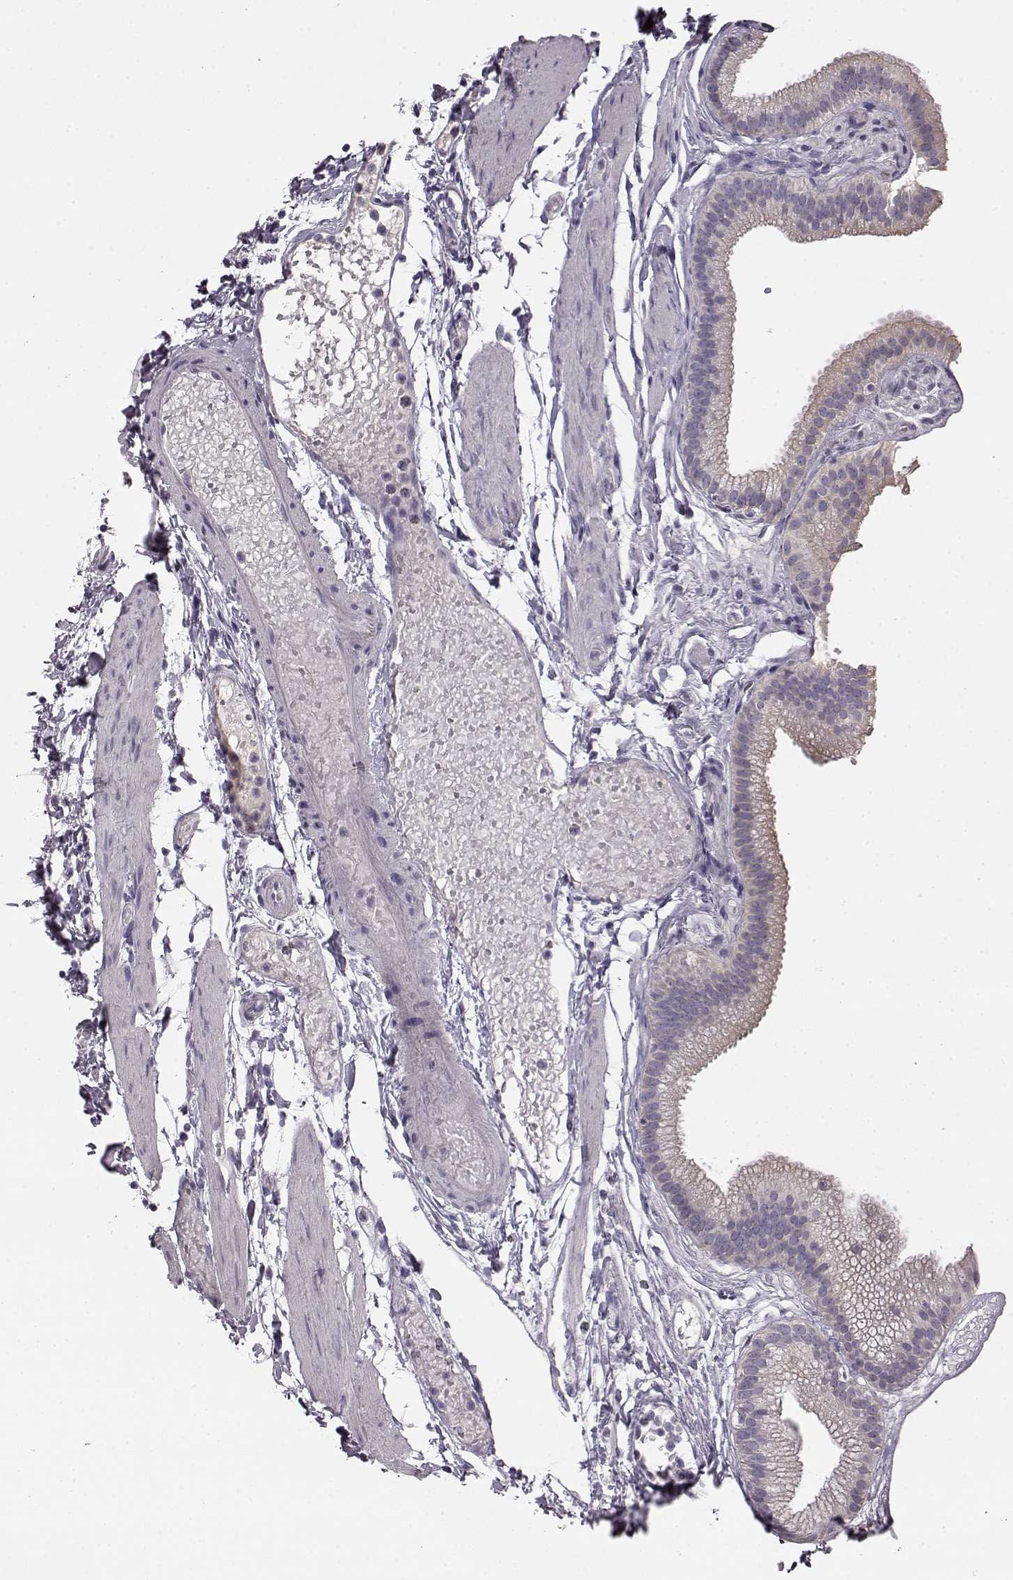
{"staining": {"intensity": "negative", "quantity": "none", "location": "none"}, "tissue": "gallbladder", "cell_type": "Glandular cells", "image_type": "normal", "snomed": [{"axis": "morphology", "description": "Normal tissue, NOS"}, {"axis": "topography", "description": "Gallbladder"}], "caption": "IHC micrograph of benign gallbladder: gallbladder stained with DAB exhibits no significant protein staining in glandular cells. (DAB (3,3'-diaminobenzidine) immunohistochemistry with hematoxylin counter stain).", "gene": "KRT81", "patient": {"sex": "female", "age": 45}}